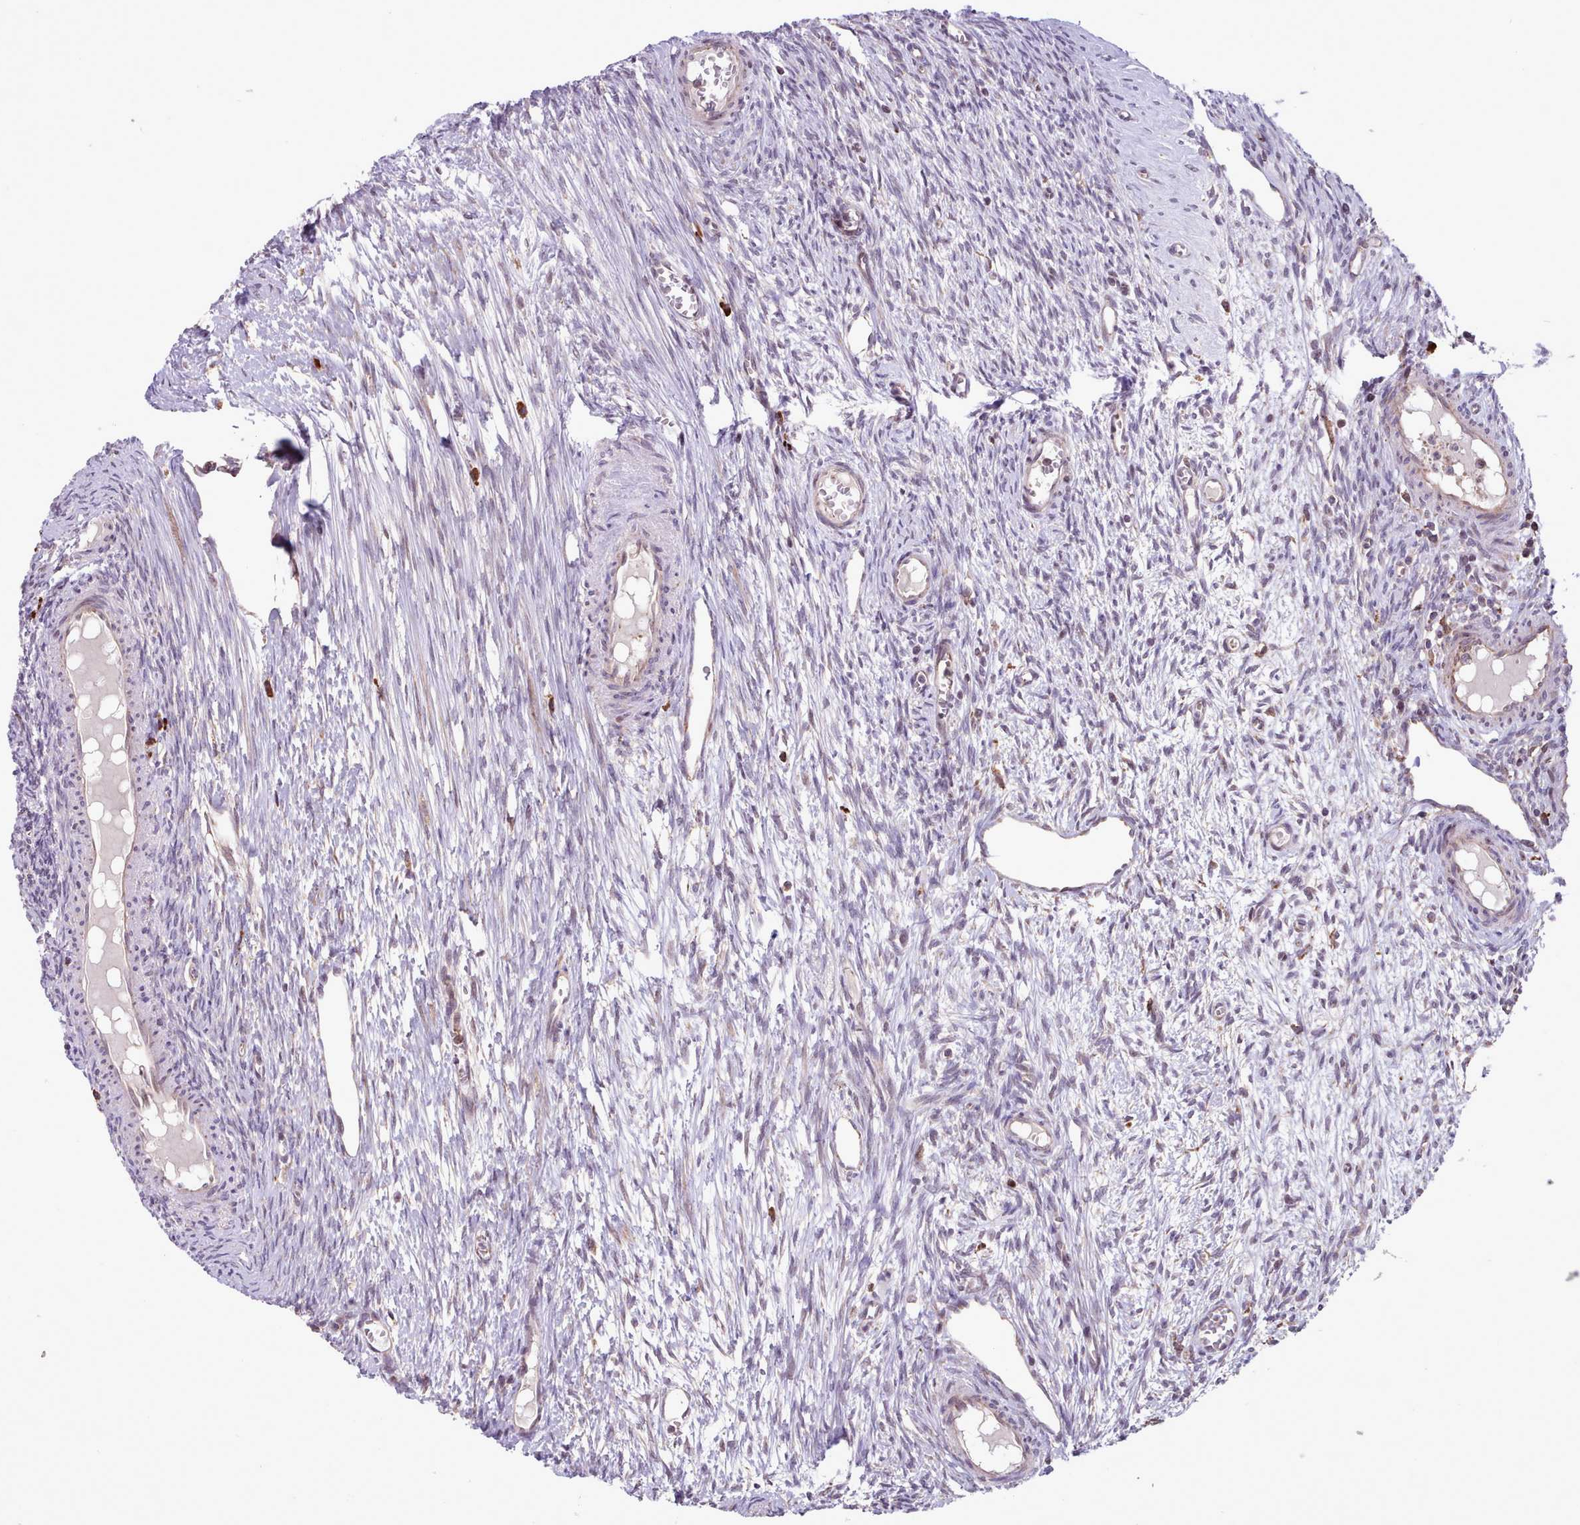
{"staining": {"intensity": "strong", "quantity": ">75%", "location": "cytoplasmic/membranous"}, "tissue": "ovary", "cell_type": "Follicle cells", "image_type": "normal", "snomed": [{"axis": "morphology", "description": "Normal tissue, NOS"}, {"axis": "topography", "description": "Ovary"}], "caption": "An image showing strong cytoplasmic/membranous staining in approximately >75% of follicle cells in normal ovary, as visualized by brown immunohistochemical staining.", "gene": "TTLL3", "patient": {"sex": "female", "age": 44}}